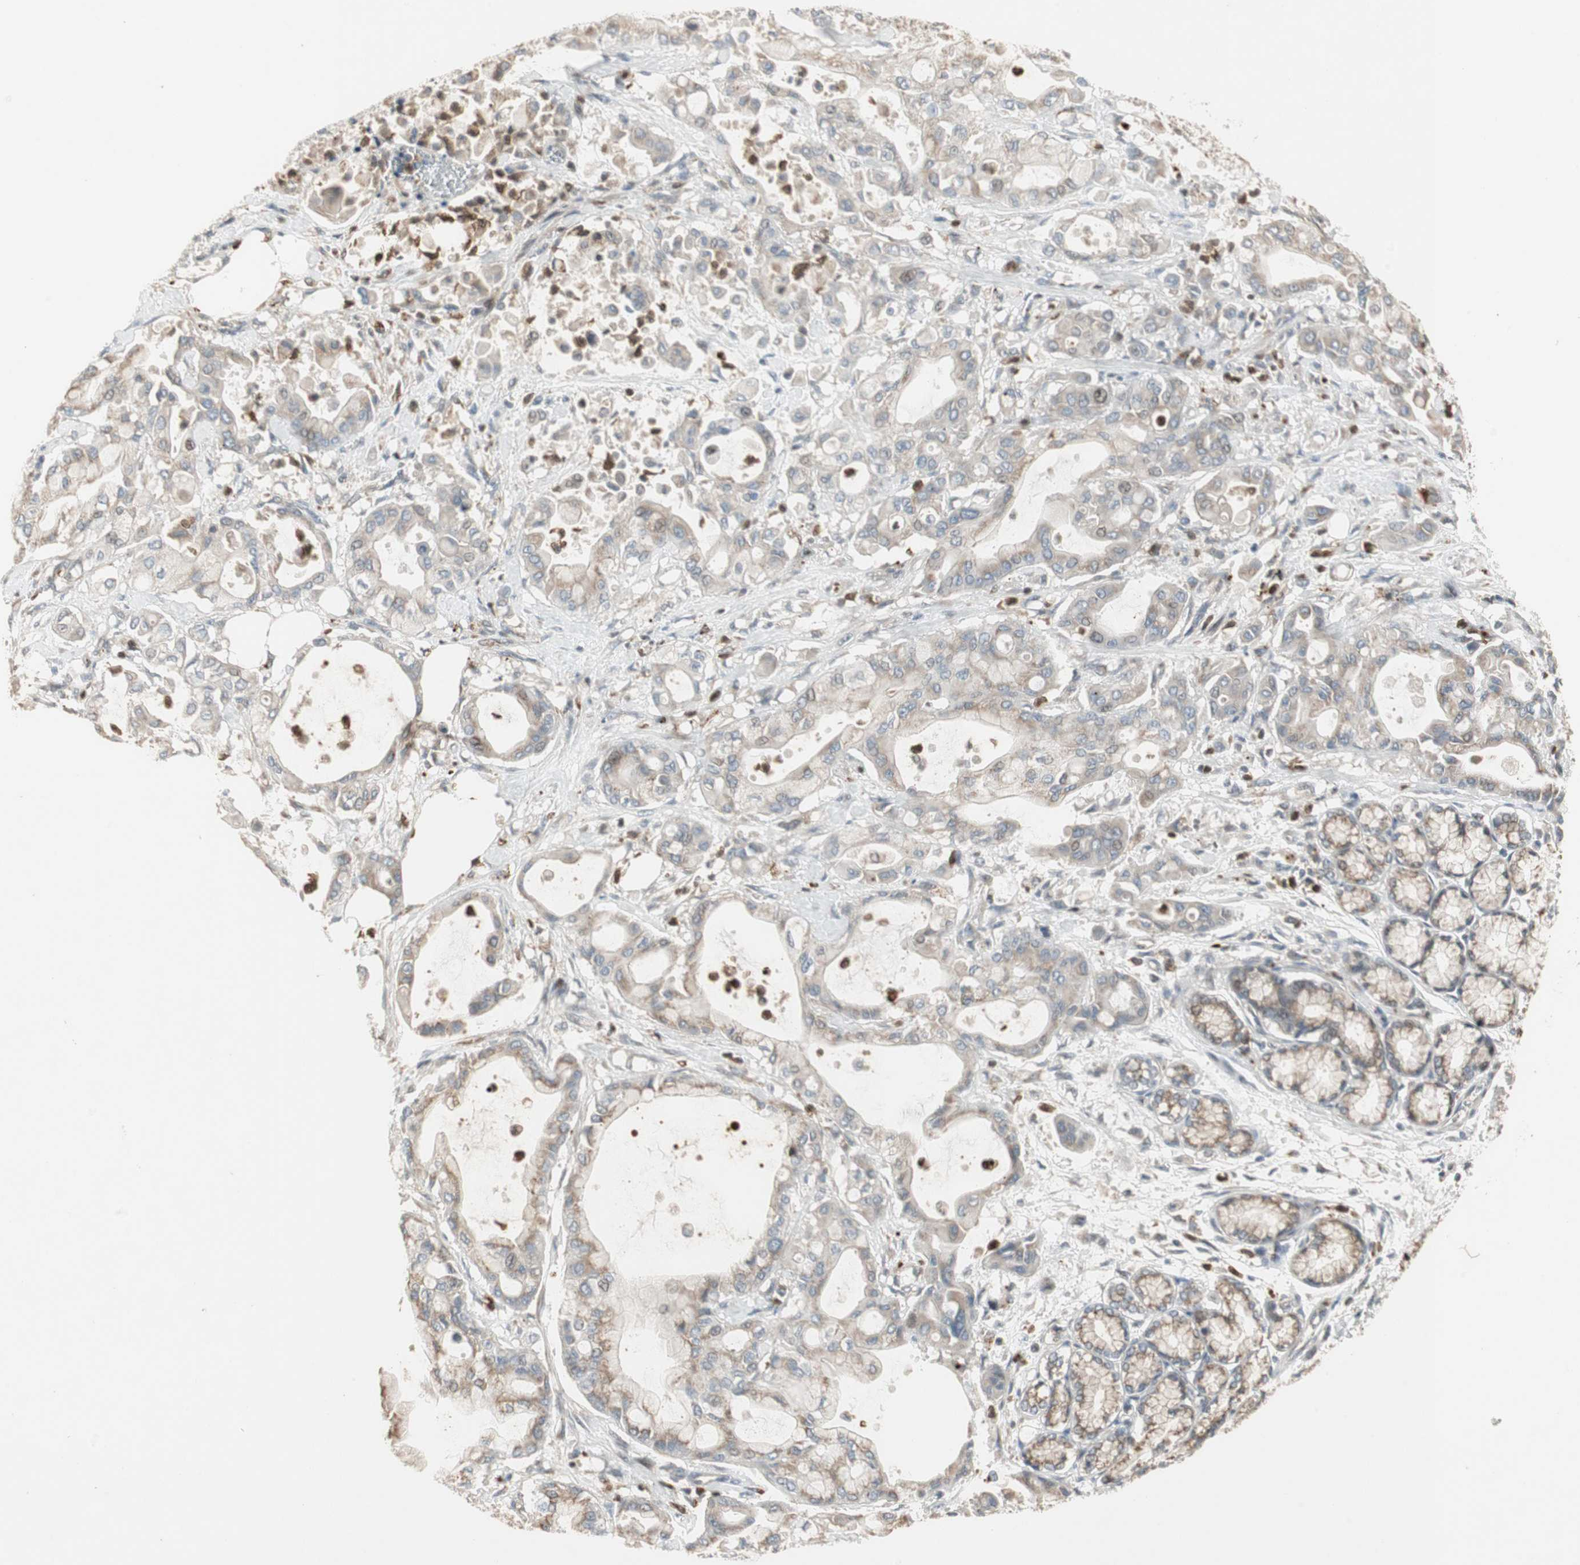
{"staining": {"intensity": "weak", "quantity": "25%-75%", "location": "cytoplasmic/membranous"}, "tissue": "pancreatic cancer", "cell_type": "Tumor cells", "image_type": "cancer", "snomed": [{"axis": "morphology", "description": "Adenocarcinoma, NOS"}, {"axis": "morphology", "description": "Adenocarcinoma, metastatic, NOS"}, {"axis": "topography", "description": "Lymph node"}, {"axis": "topography", "description": "Pancreas"}, {"axis": "topography", "description": "Duodenum"}], "caption": "Human pancreatic metastatic adenocarcinoma stained for a protein (brown) displays weak cytoplasmic/membranous positive expression in about 25%-75% of tumor cells.", "gene": "SNX4", "patient": {"sex": "female", "age": 64}}